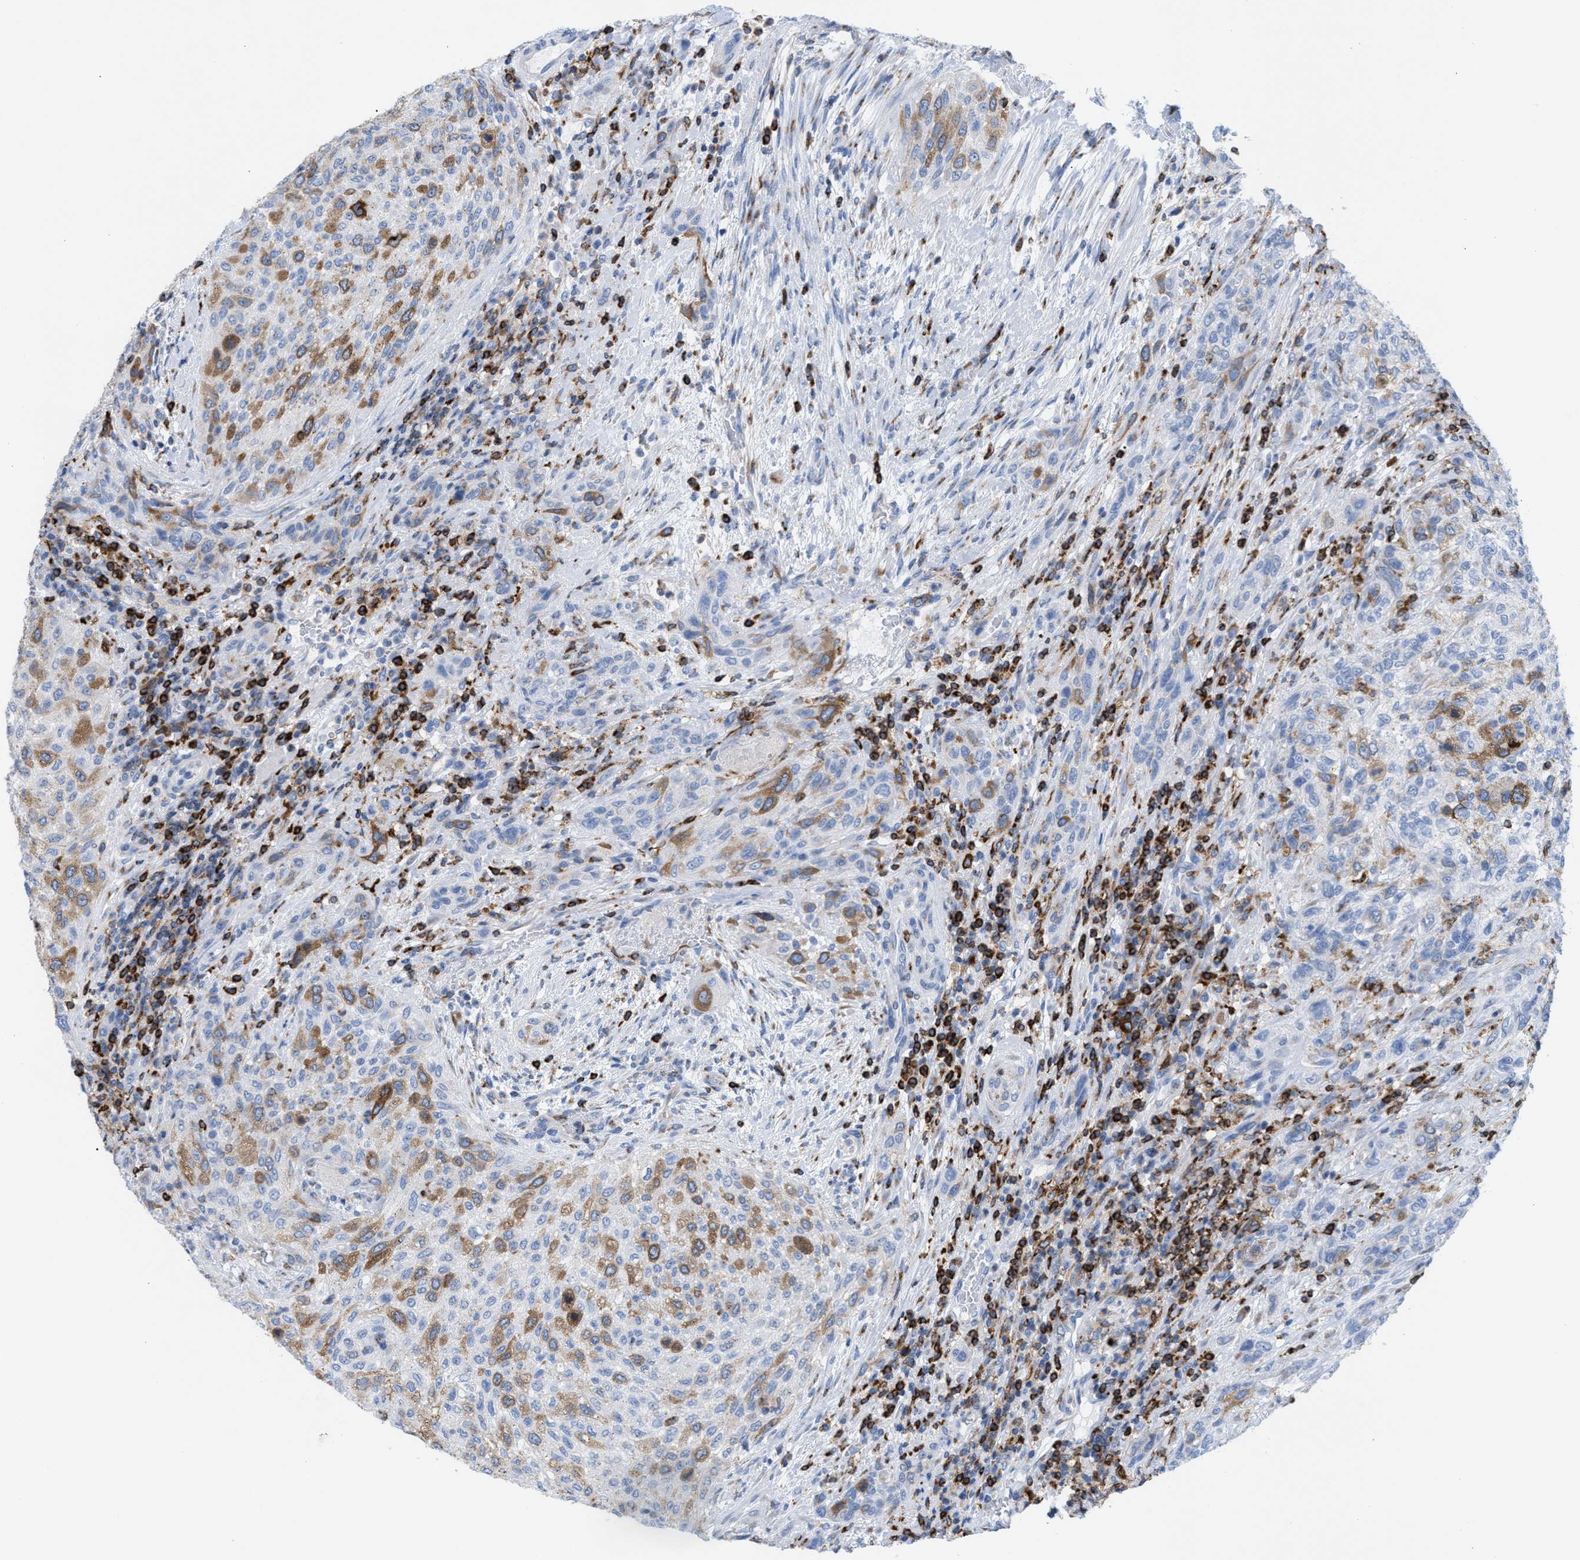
{"staining": {"intensity": "moderate", "quantity": "25%-75%", "location": "cytoplasmic/membranous"}, "tissue": "urothelial cancer", "cell_type": "Tumor cells", "image_type": "cancer", "snomed": [{"axis": "morphology", "description": "Urothelial carcinoma, Low grade"}, {"axis": "morphology", "description": "Urothelial carcinoma, High grade"}, {"axis": "topography", "description": "Urinary bladder"}], "caption": "Immunohistochemistry of urothelial cancer displays medium levels of moderate cytoplasmic/membranous staining in about 25%-75% of tumor cells.", "gene": "TACC3", "patient": {"sex": "male", "age": 35}}